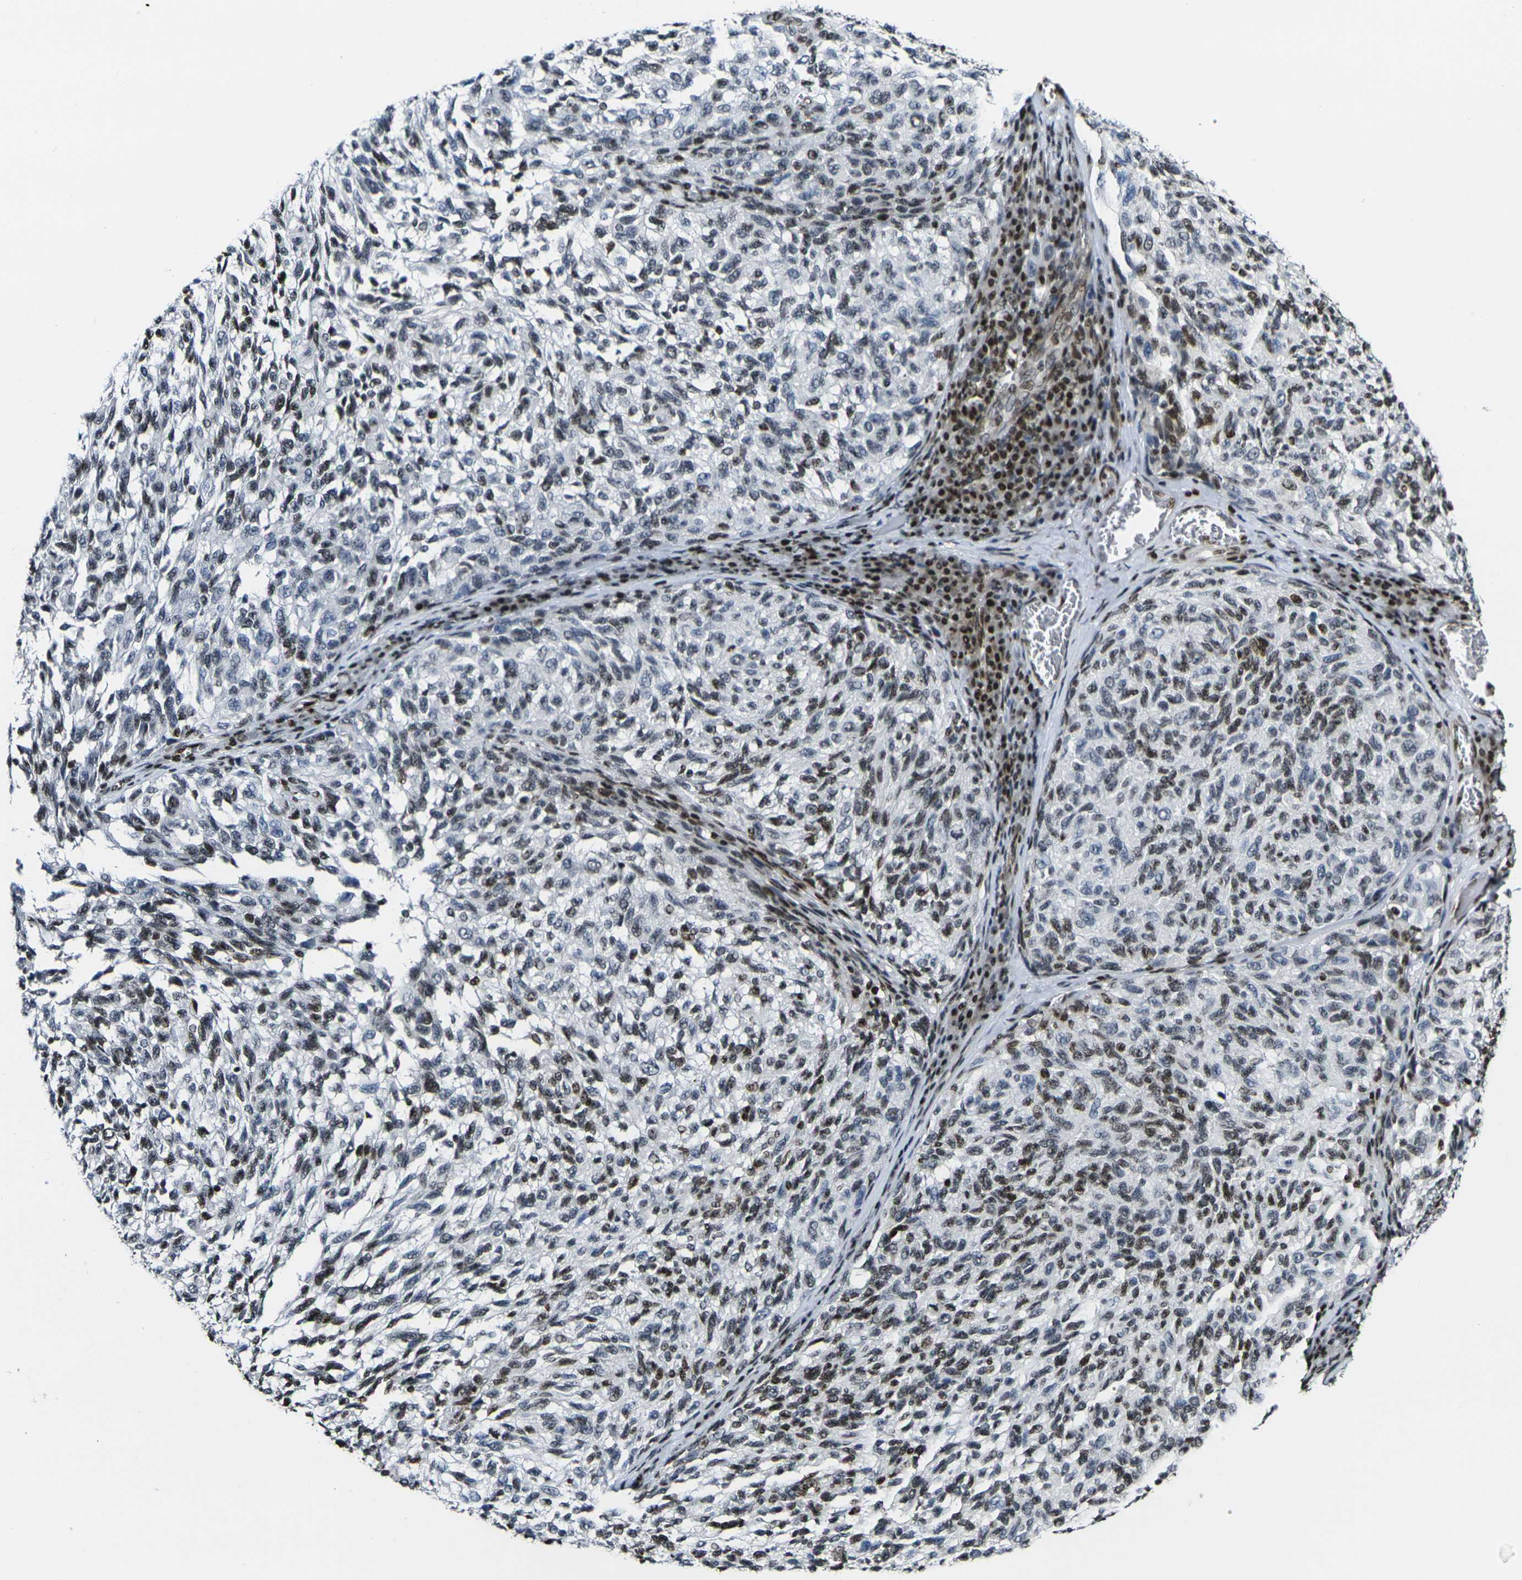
{"staining": {"intensity": "moderate", "quantity": "25%-75%", "location": "nuclear"}, "tissue": "melanoma", "cell_type": "Tumor cells", "image_type": "cancer", "snomed": [{"axis": "morphology", "description": "Malignant melanoma, NOS"}, {"axis": "topography", "description": "Skin"}], "caption": "A high-resolution image shows IHC staining of malignant melanoma, which shows moderate nuclear expression in approximately 25%-75% of tumor cells. Nuclei are stained in blue.", "gene": "H1-10", "patient": {"sex": "female", "age": 73}}